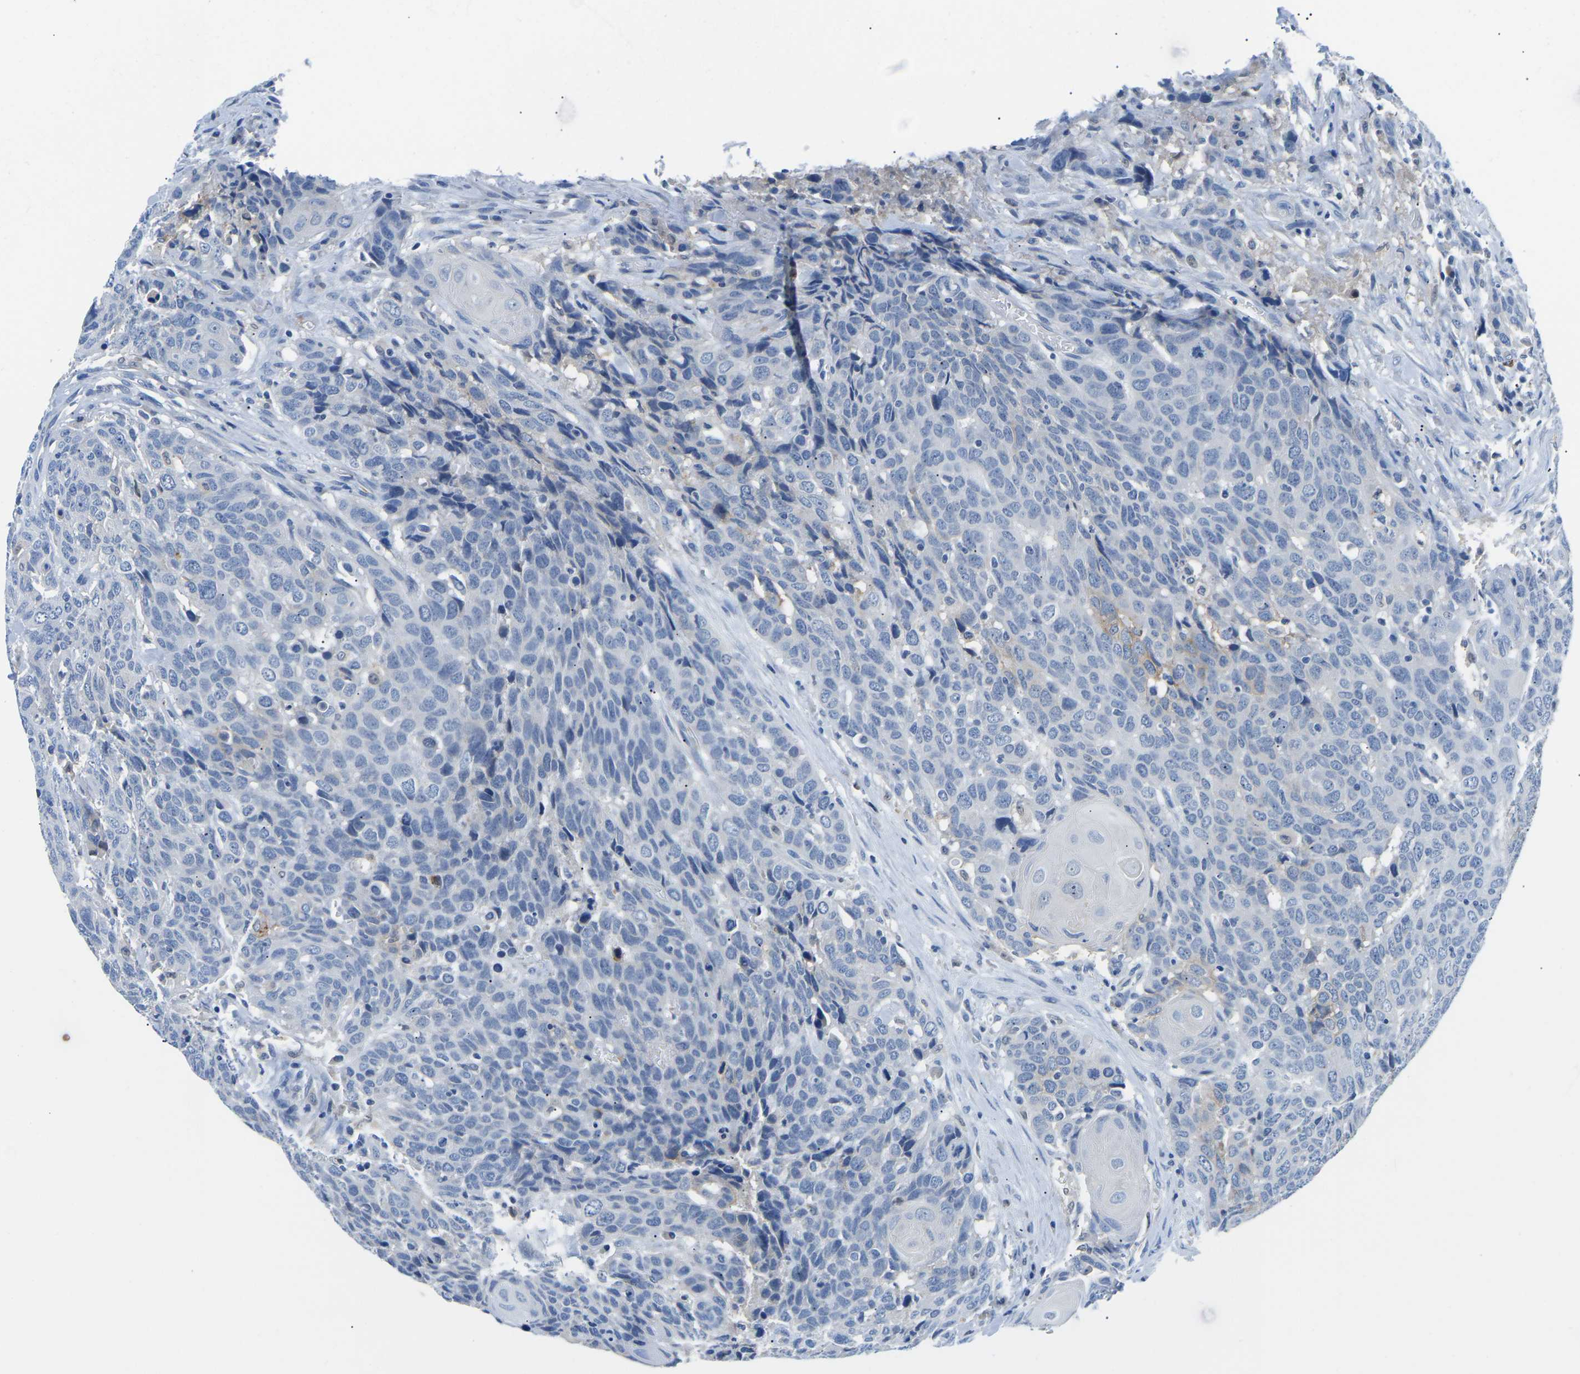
{"staining": {"intensity": "weak", "quantity": "<25%", "location": "cytoplasmic/membranous"}, "tissue": "head and neck cancer", "cell_type": "Tumor cells", "image_type": "cancer", "snomed": [{"axis": "morphology", "description": "Squamous cell carcinoma, NOS"}, {"axis": "topography", "description": "Head-Neck"}], "caption": "DAB (3,3'-diaminobenzidine) immunohistochemical staining of head and neck cancer (squamous cell carcinoma) exhibits no significant staining in tumor cells.", "gene": "TM6SF1", "patient": {"sex": "male", "age": 66}}